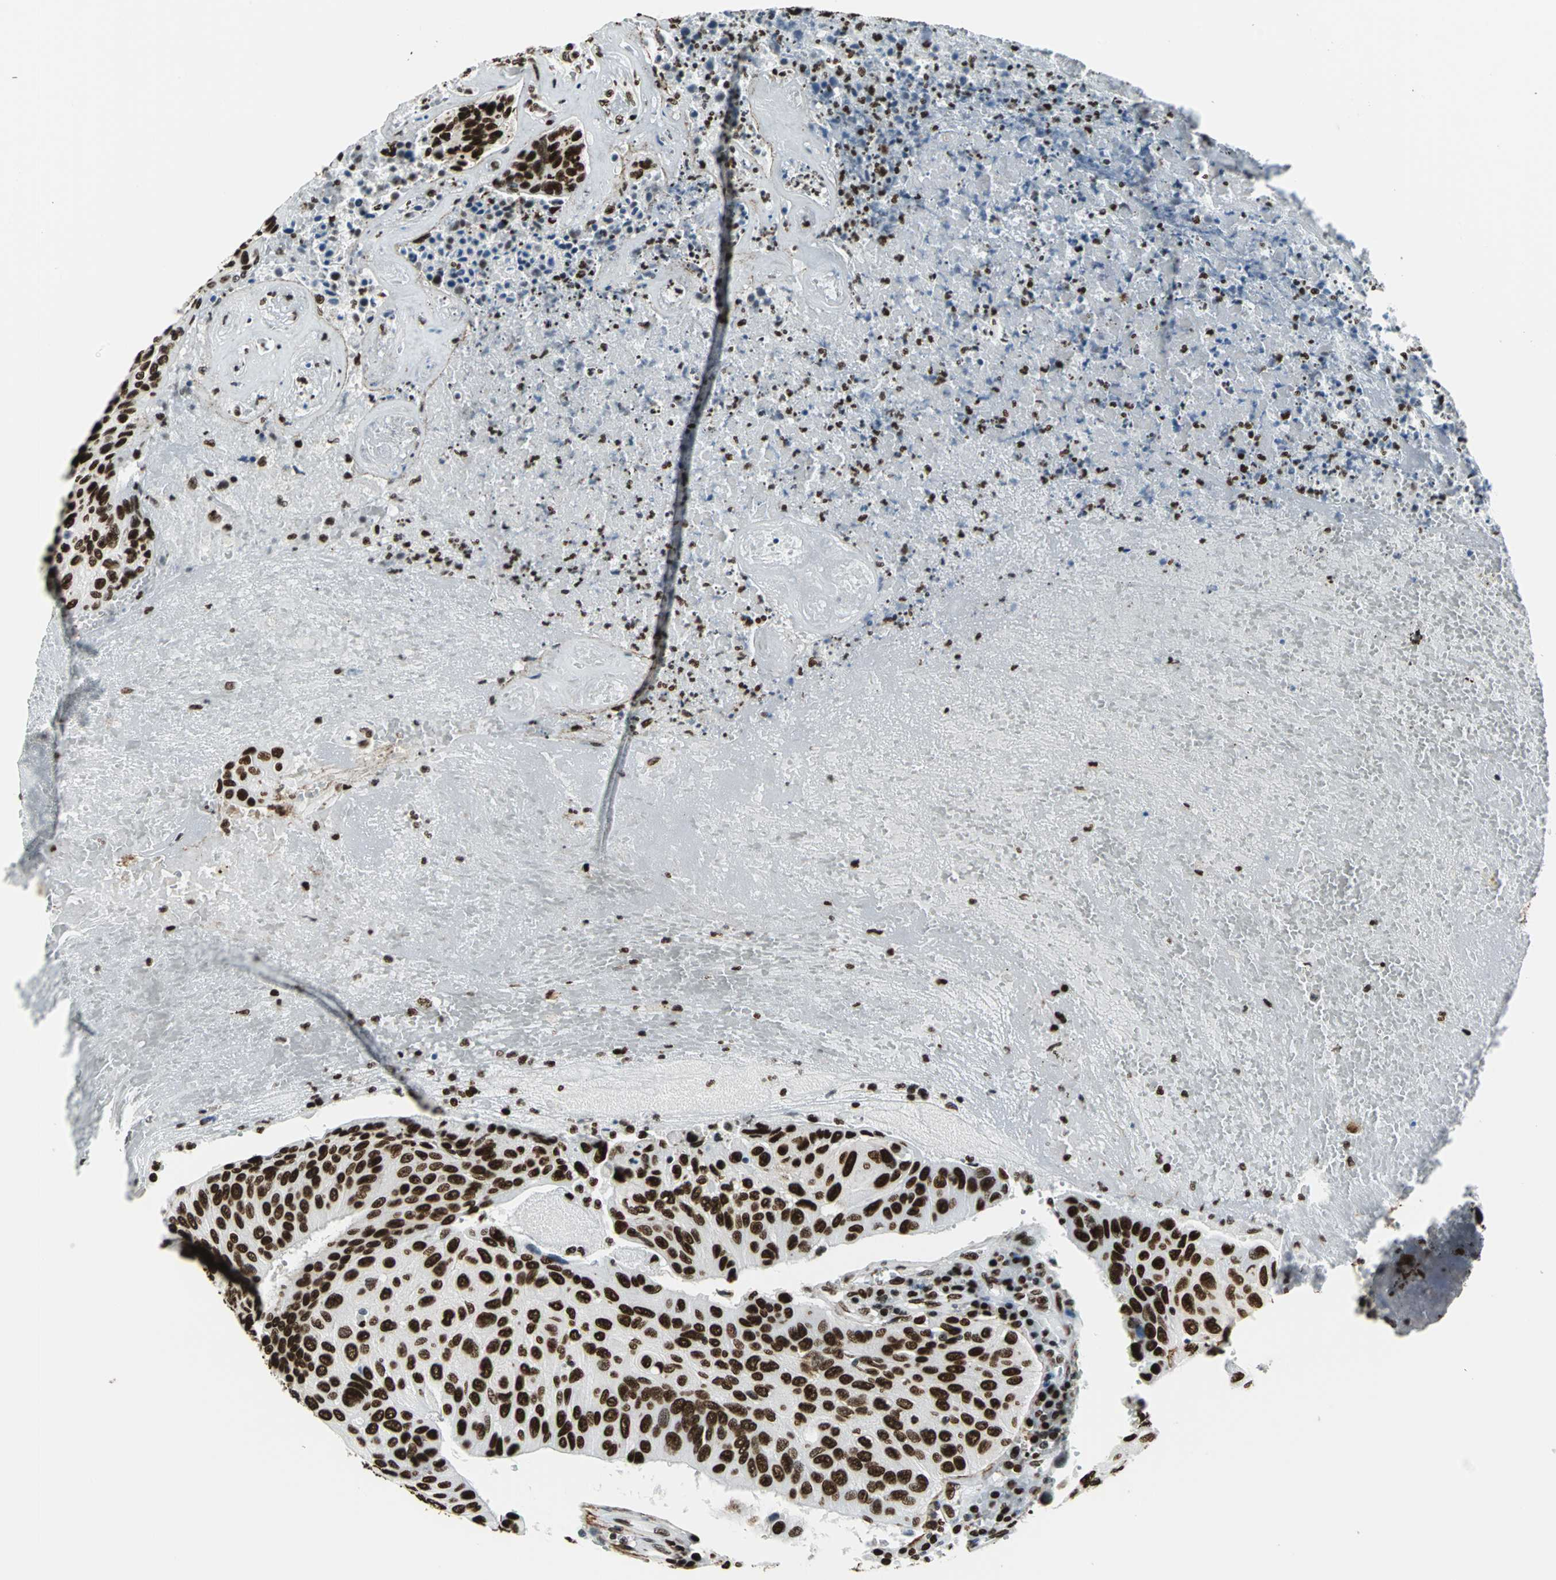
{"staining": {"intensity": "strong", "quantity": ">75%", "location": "nuclear"}, "tissue": "urothelial cancer", "cell_type": "Tumor cells", "image_type": "cancer", "snomed": [{"axis": "morphology", "description": "Urothelial carcinoma, High grade"}, {"axis": "topography", "description": "Urinary bladder"}], "caption": "An image of human urothelial carcinoma (high-grade) stained for a protein reveals strong nuclear brown staining in tumor cells.", "gene": "APEX1", "patient": {"sex": "male", "age": 66}}